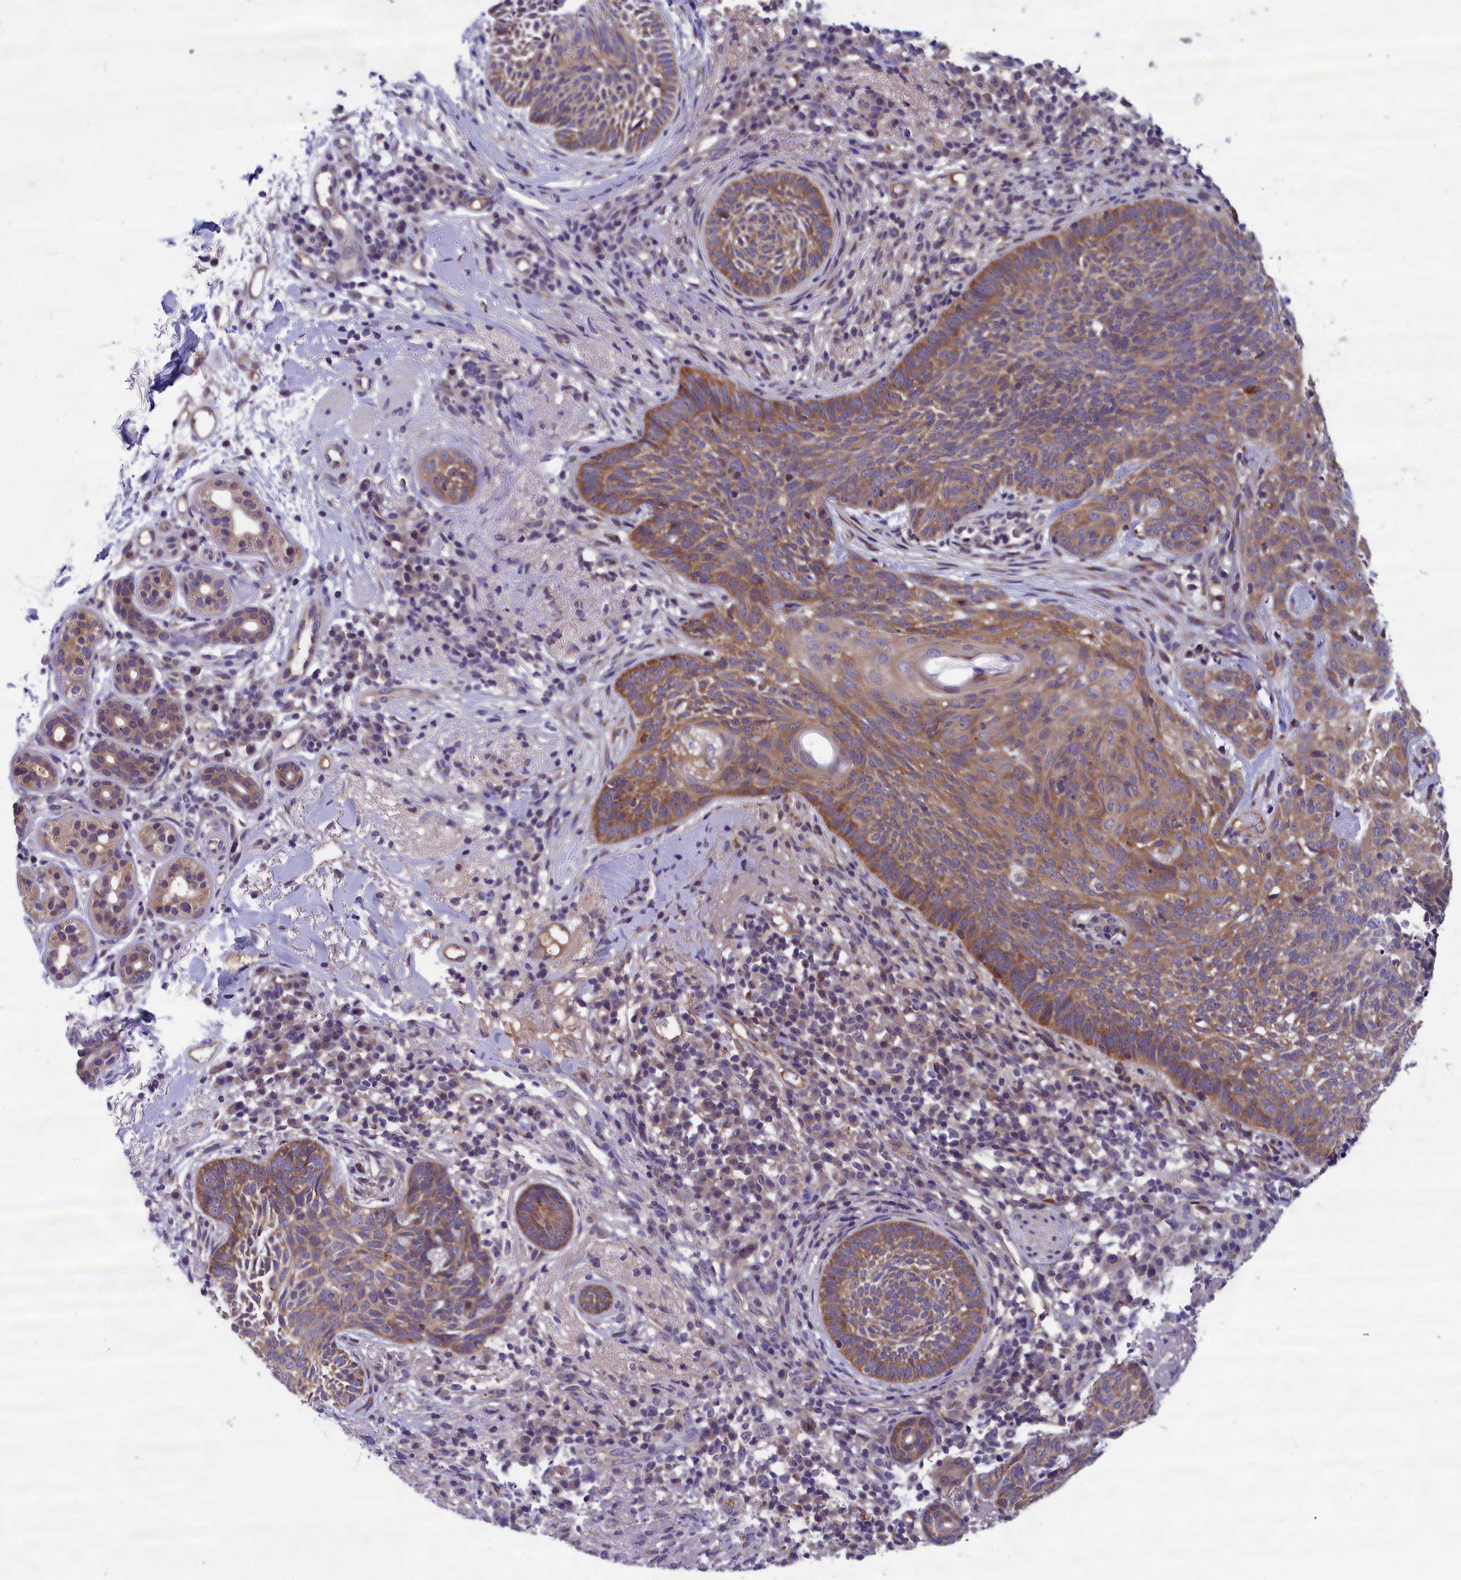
{"staining": {"intensity": "moderate", "quantity": ">75%", "location": "cytoplasmic/membranous"}, "tissue": "skin cancer", "cell_type": "Tumor cells", "image_type": "cancer", "snomed": [{"axis": "morphology", "description": "Basal cell carcinoma"}, {"axis": "topography", "description": "Skin"}], "caption": "Immunohistochemical staining of human skin cancer (basal cell carcinoma) shows medium levels of moderate cytoplasmic/membranous expression in about >75% of tumor cells. The staining was performed using DAB (3,3'-diaminobenzidine) to visualize the protein expression in brown, while the nuclei were stained in blue with hematoxylin (Magnification: 20x).", "gene": "ABCC8", "patient": {"sex": "male", "age": 85}}